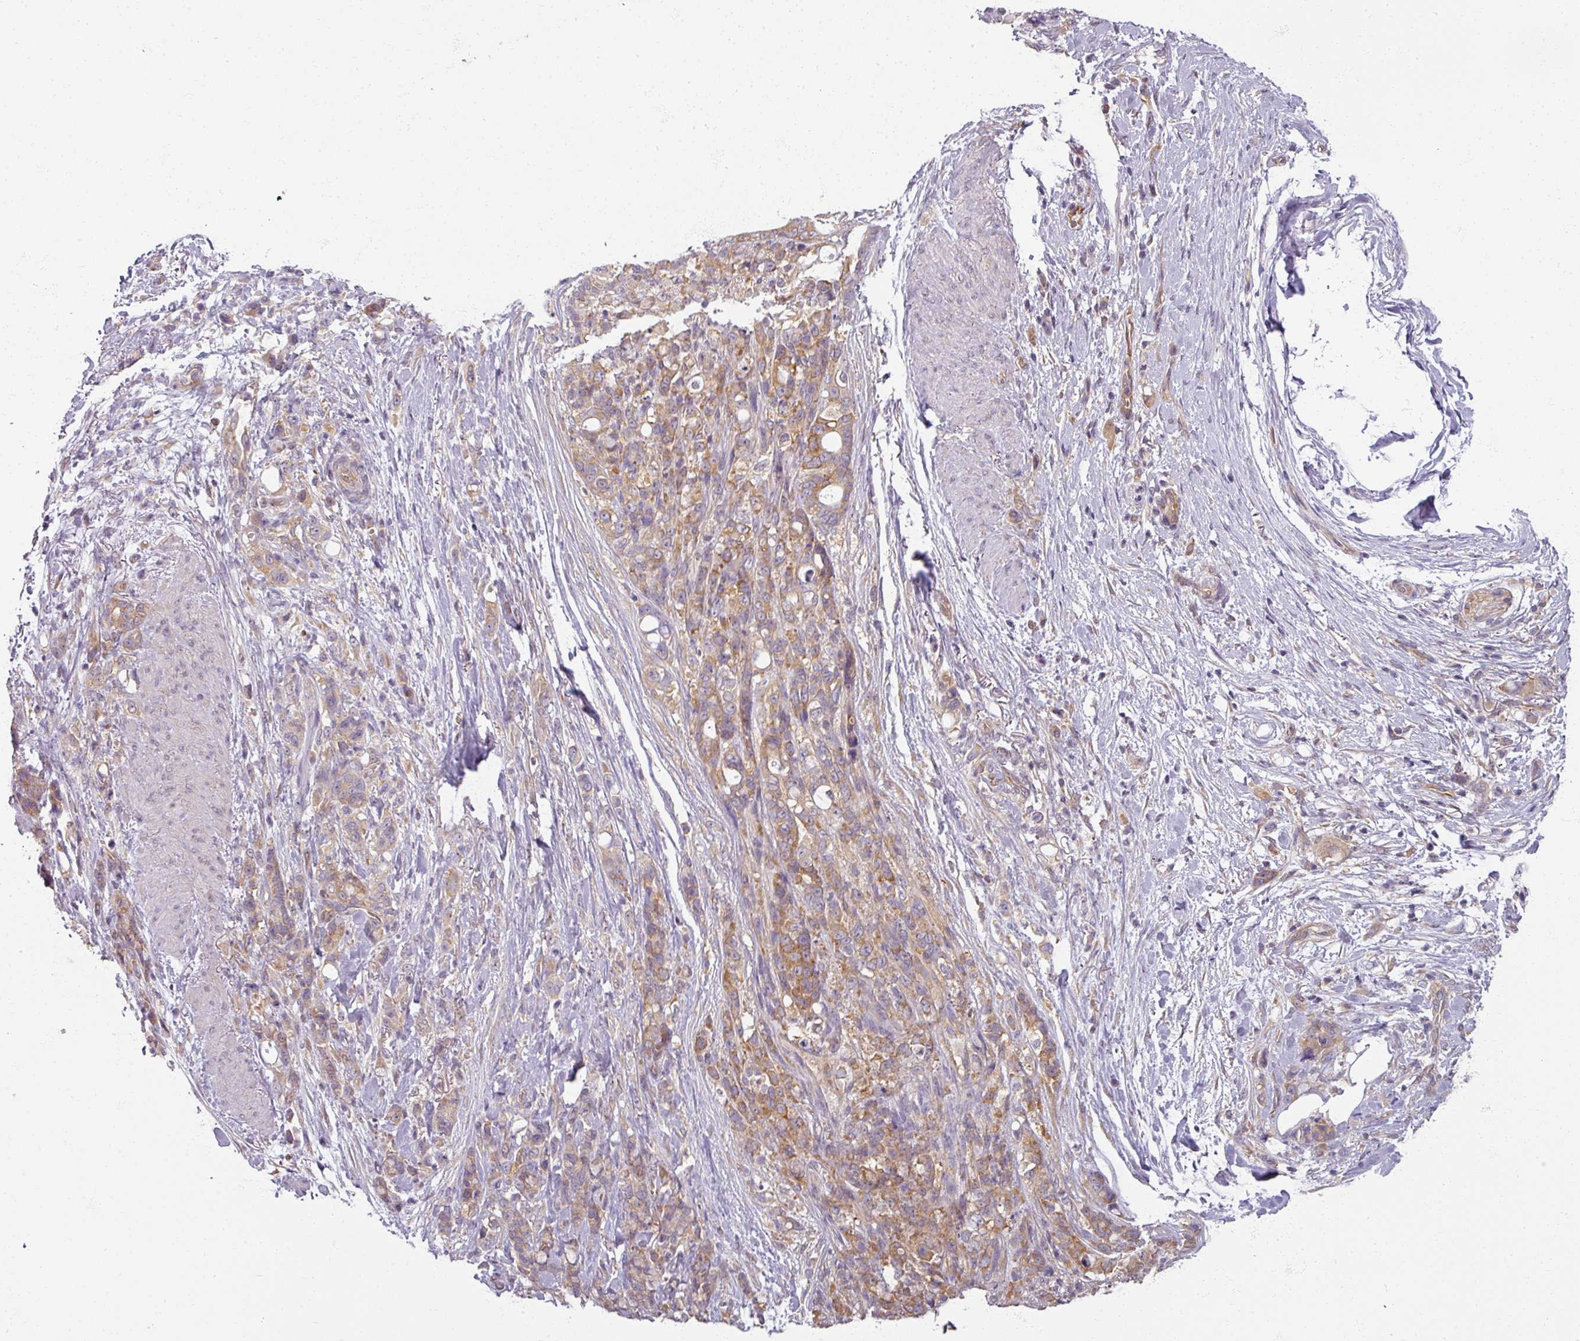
{"staining": {"intensity": "moderate", "quantity": "25%-75%", "location": "cytoplasmic/membranous"}, "tissue": "stomach cancer", "cell_type": "Tumor cells", "image_type": "cancer", "snomed": [{"axis": "morphology", "description": "Normal tissue, NOS"}, {"axis": "morphology", "description": "Adenocarcinoma, NOS"}, {"axis": "topography", "description": "Stomach"}], "caption": "About 25%-75% of tumor cells in human stomach cancer (adenocarcinoma) demonstrate moderate cytoplasmic/membranous protein staining as visualized by brown immunohistochemical staining.", "gene": "AGPAT4", "patient": {"sex": "female", "age": 79}}